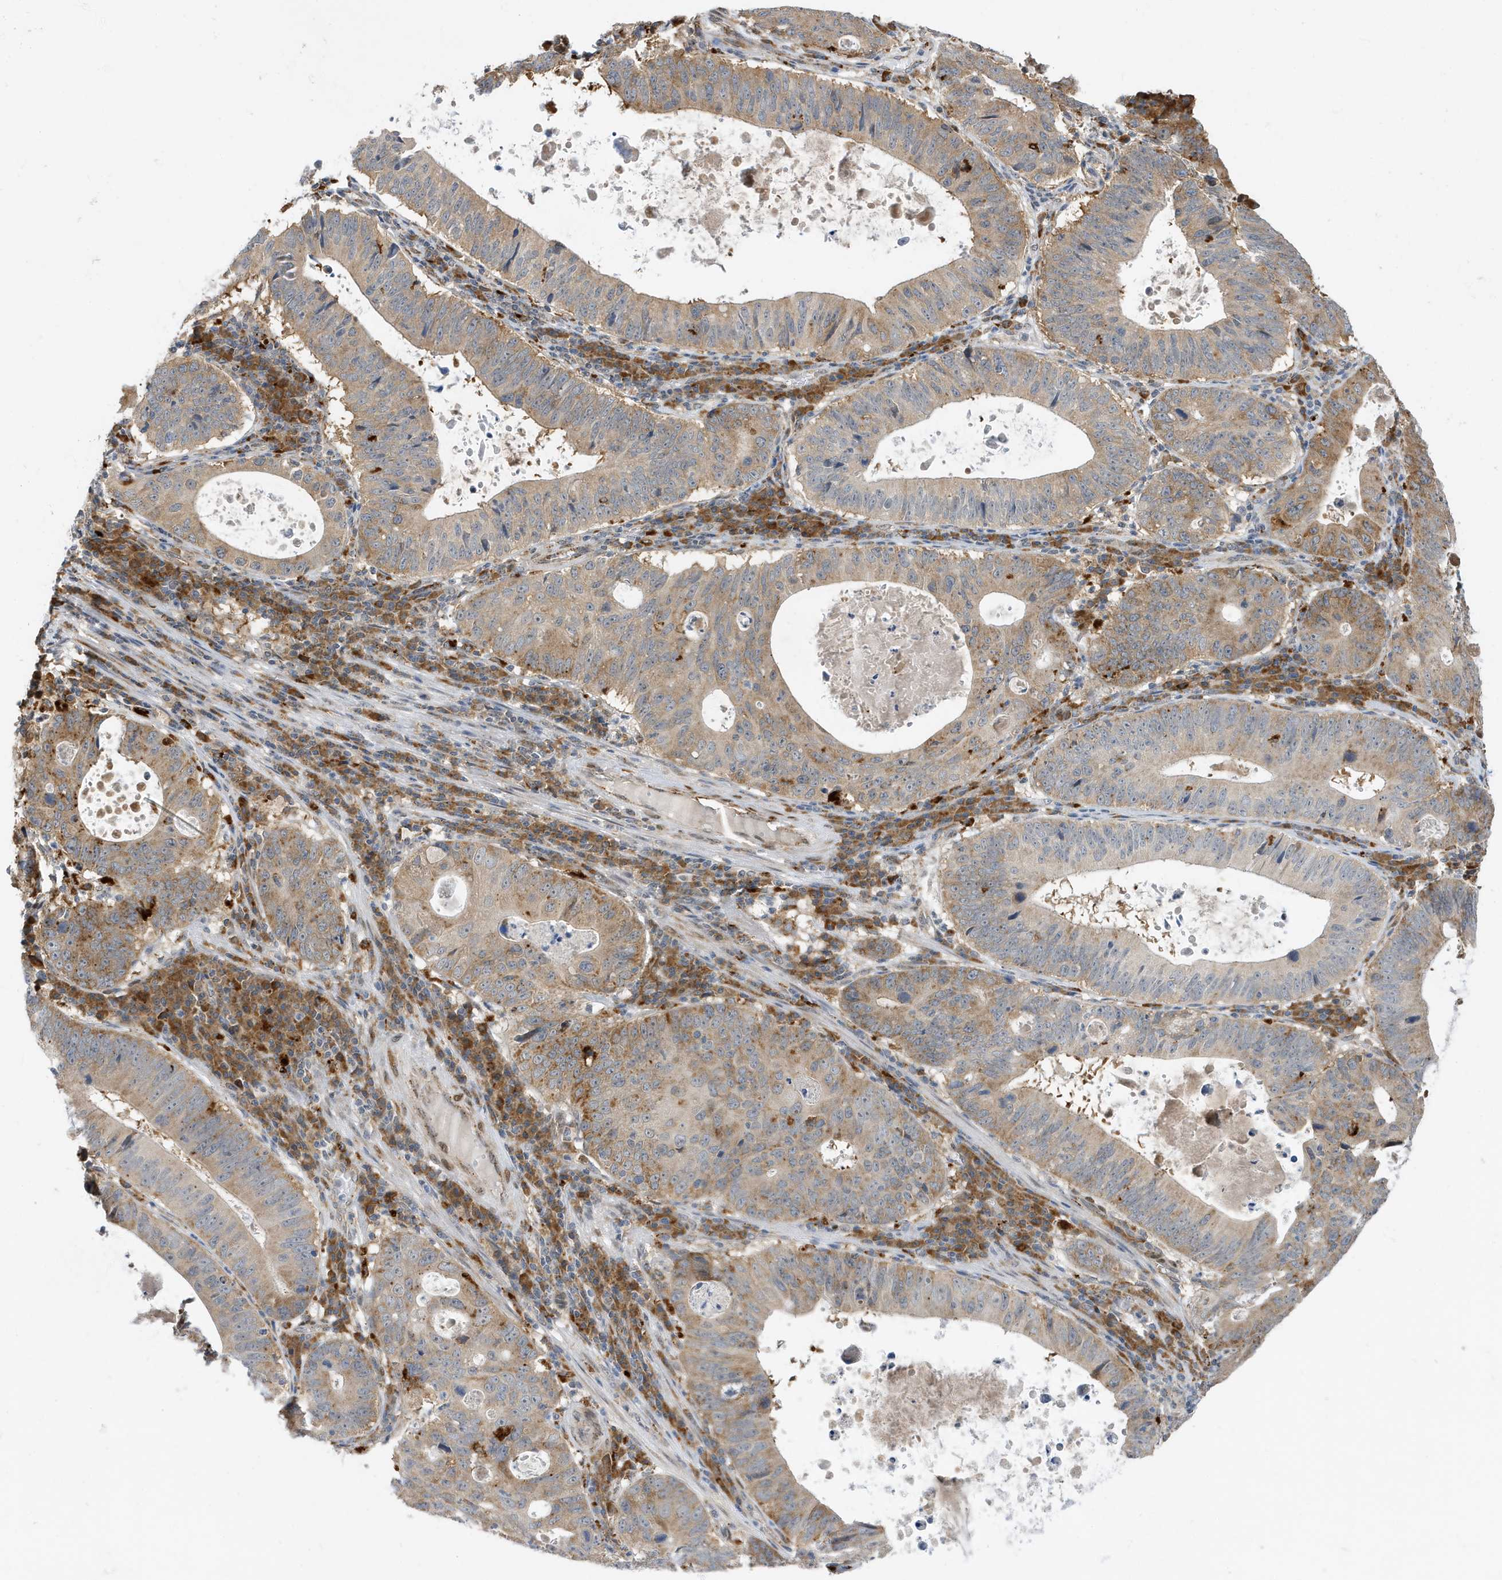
{"staining": {"intensity": "moderate", "quantity": "25%-75%", "location": "cytoplasmic/membranous"}, "tissue": "stomach cancer", "cell_type": "Tumor cells", "image_type": "cancer", "snomed": [{"axis": "morphology", "description": "Adenocarcinoma, NOS"}, {"axis": "topography", "description": "Stomach"}], "caption": "The image reveals staining of stomach adenocarcinoma, revealing moderate cytoplasmic/membranous protein positivity (brown color) within tumor cells.", "gene": "ZNF507", "patient": {"sex": "male", "age": 59}}